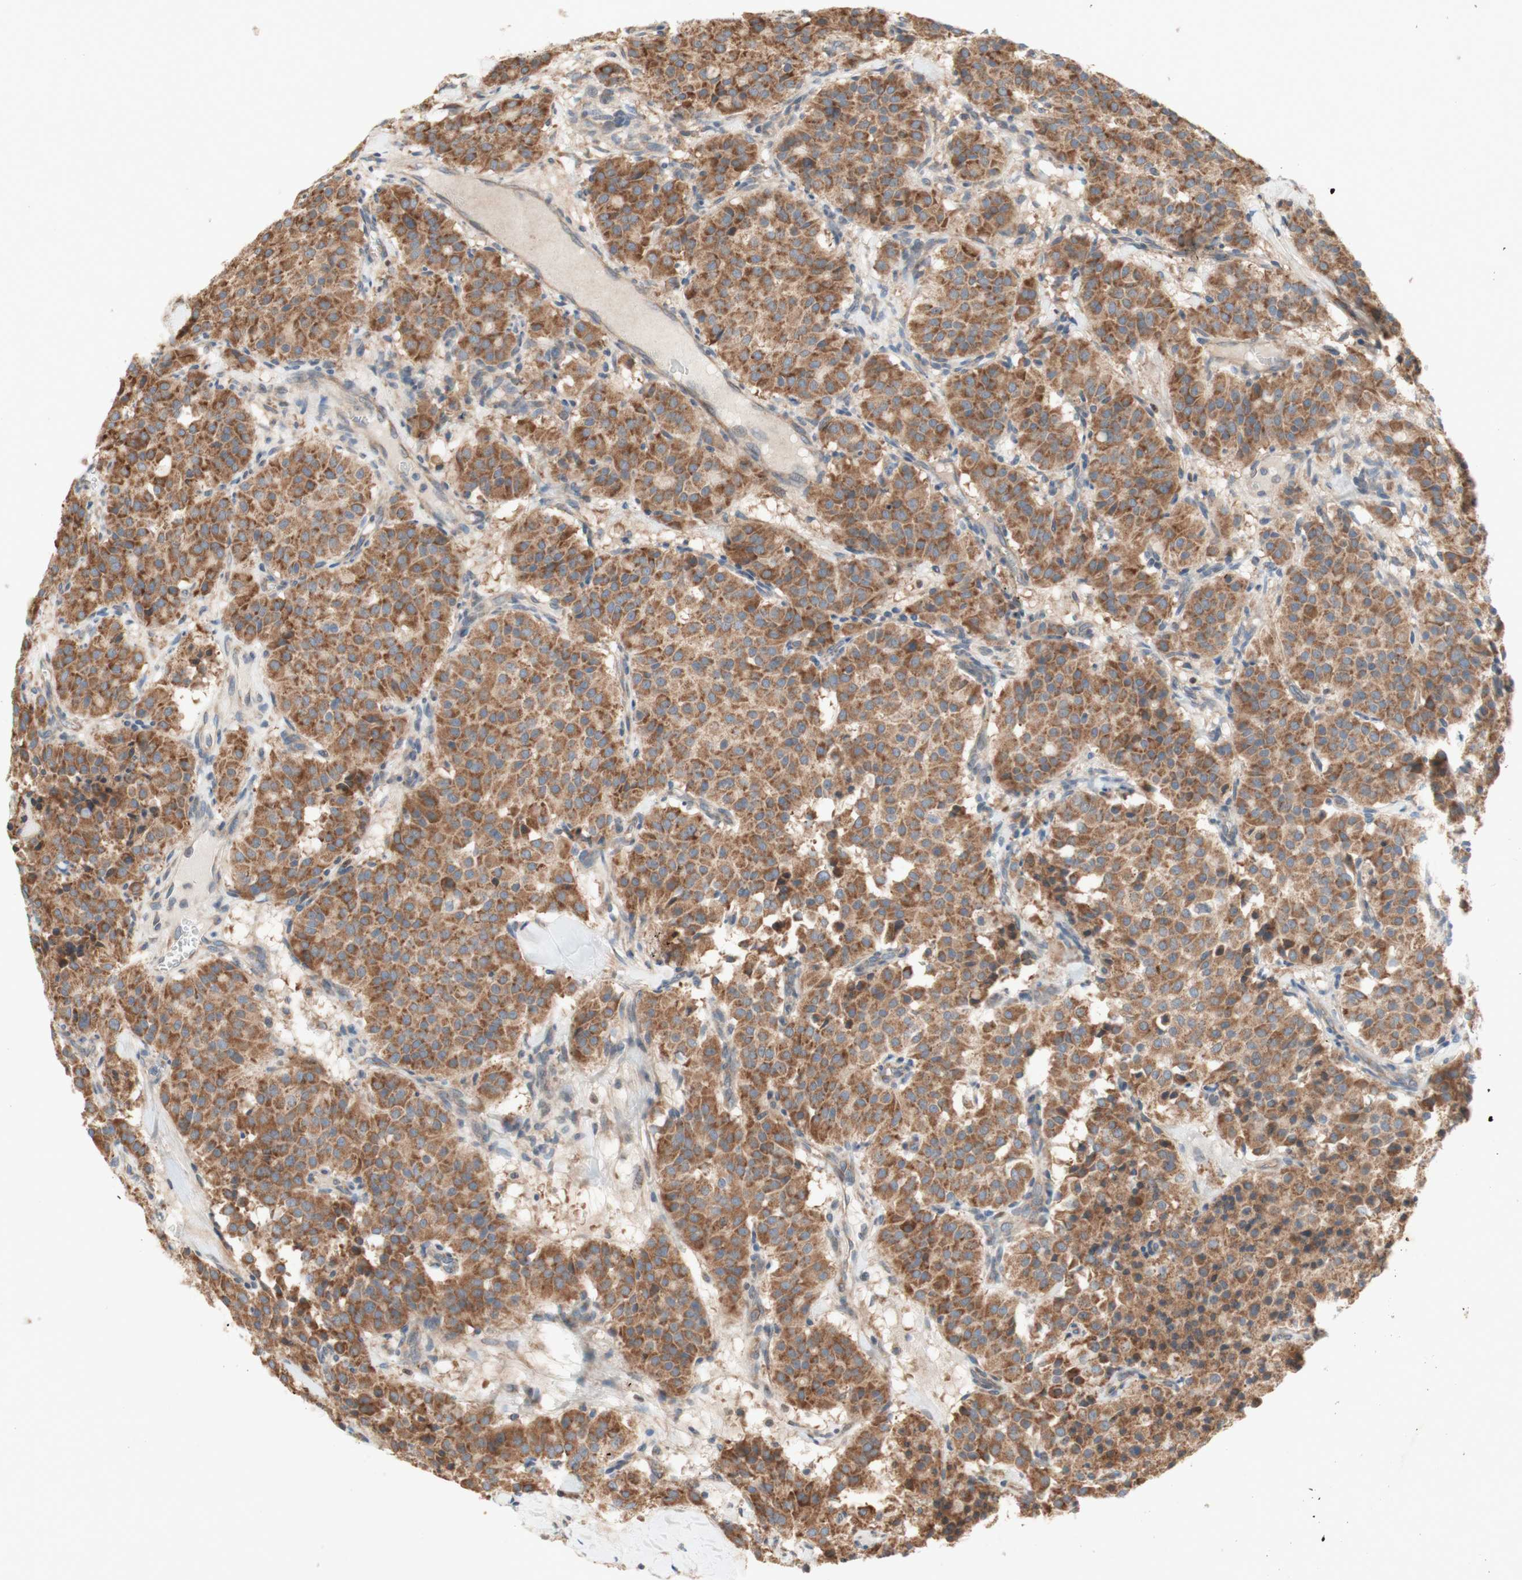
{"staining": {"intensity": "moderate", "quantity": ">75%", "location": "cytoplasmic/membranous"}, "tissue": "carcinoid", "cell_type": "Tumor cells", "image_type": "cancer", "snomed": [{"axis": "morphology", "description": "Carcinoid, malignant, NOS"}, {"axis": "topography", "description": "Lung"}], "caption": "Immunohistochemistry photomicrograph of human carcinoid stained for a protein (brown), which demonstrates medium levels of moderate cytoplasmic/membranous staining in approximately >75% of tumor cells.", "gene": "SOCS2", "patient": {"sex": "male", "age": 30}}